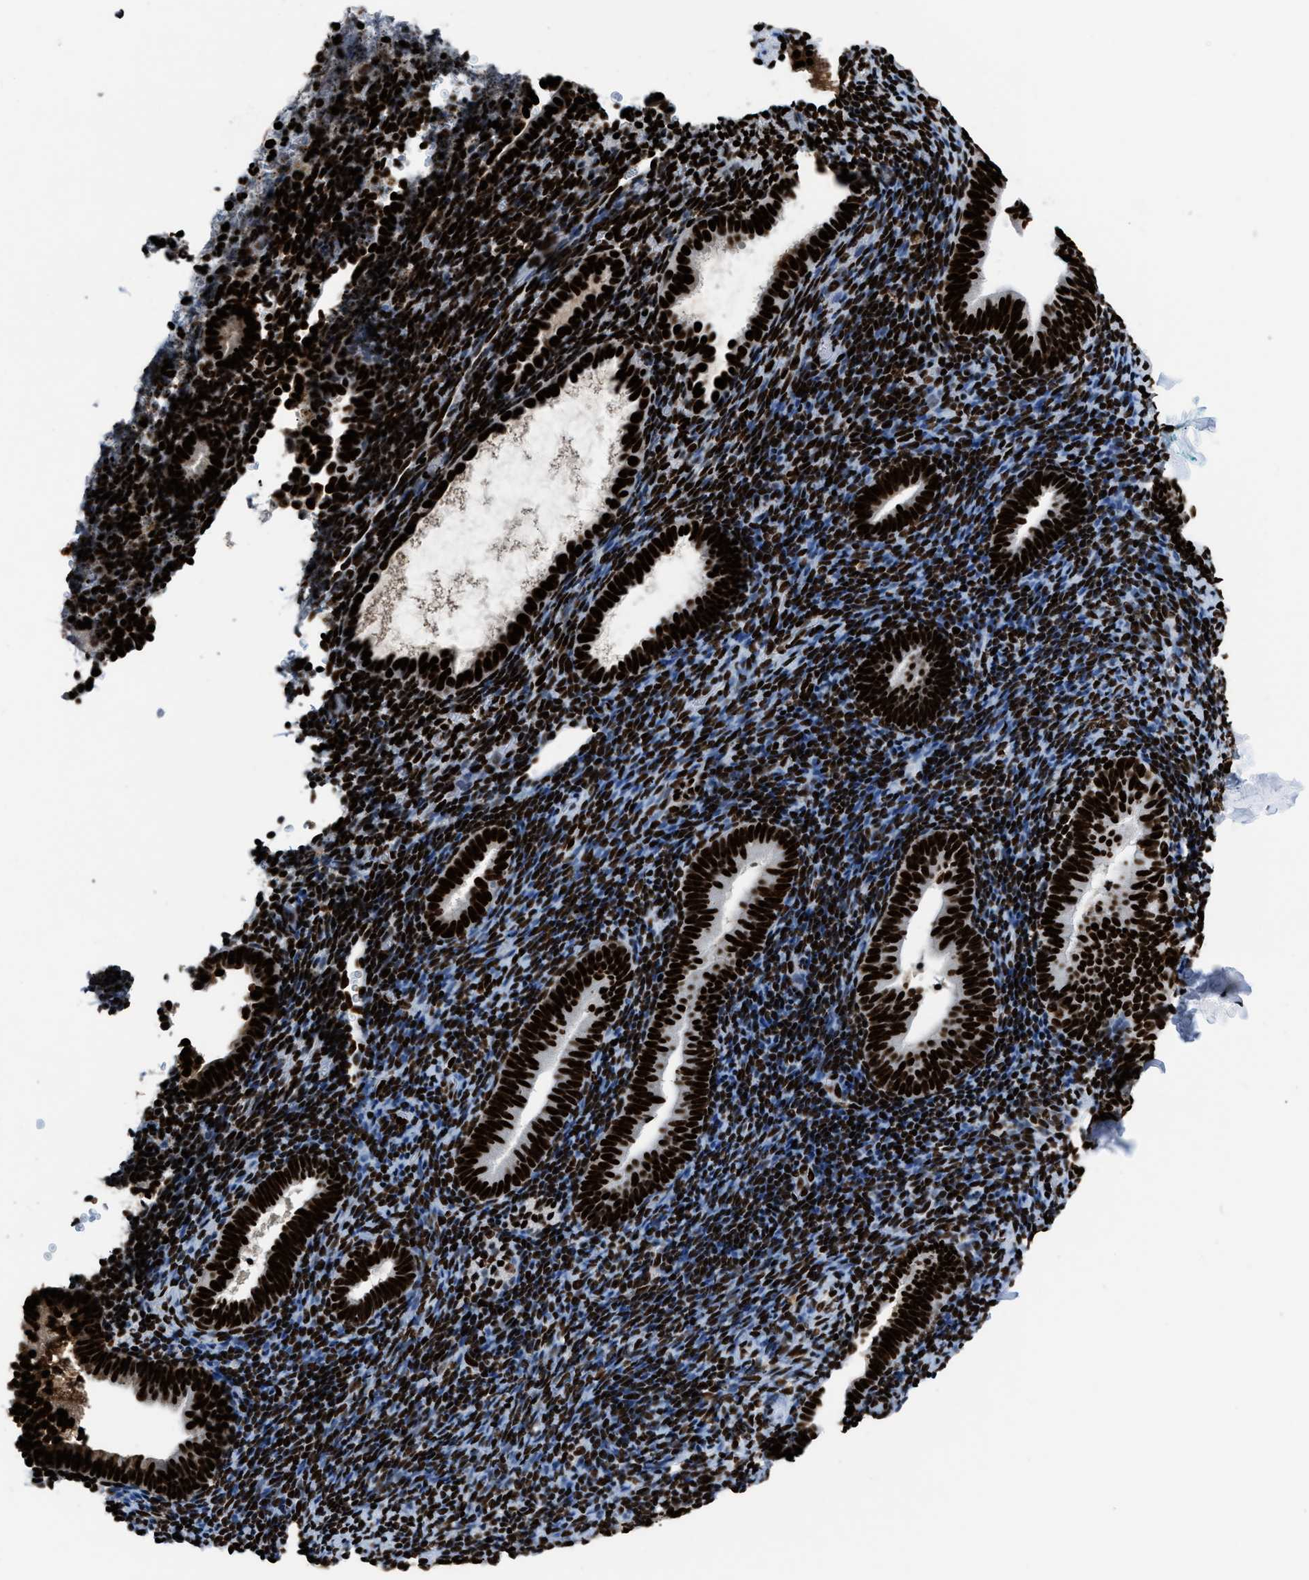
{"staining": {"intensity": "strong", "quantity": "25%-75%", "location": "nuclear"}, "tissue": "endometrium", "cell_type": "Cells in endometrial stroma", "image_type": "normal", "snomed": [{"axis": "morphology", "description": "Normal tissue, NOS"}, {"axis": "topography", "description": "Endometrium"}], "caption": "Unremarkable endometrium displays strong nuclear expression in approximately 25%-75% of cells in endometrial stroma (DAB (3,3'-diaminobenzidine) IHC with brightfield microscopy, high magnification)..", "gene": "HNRNPM", "patient": {"sex": "female", "age": 51}}